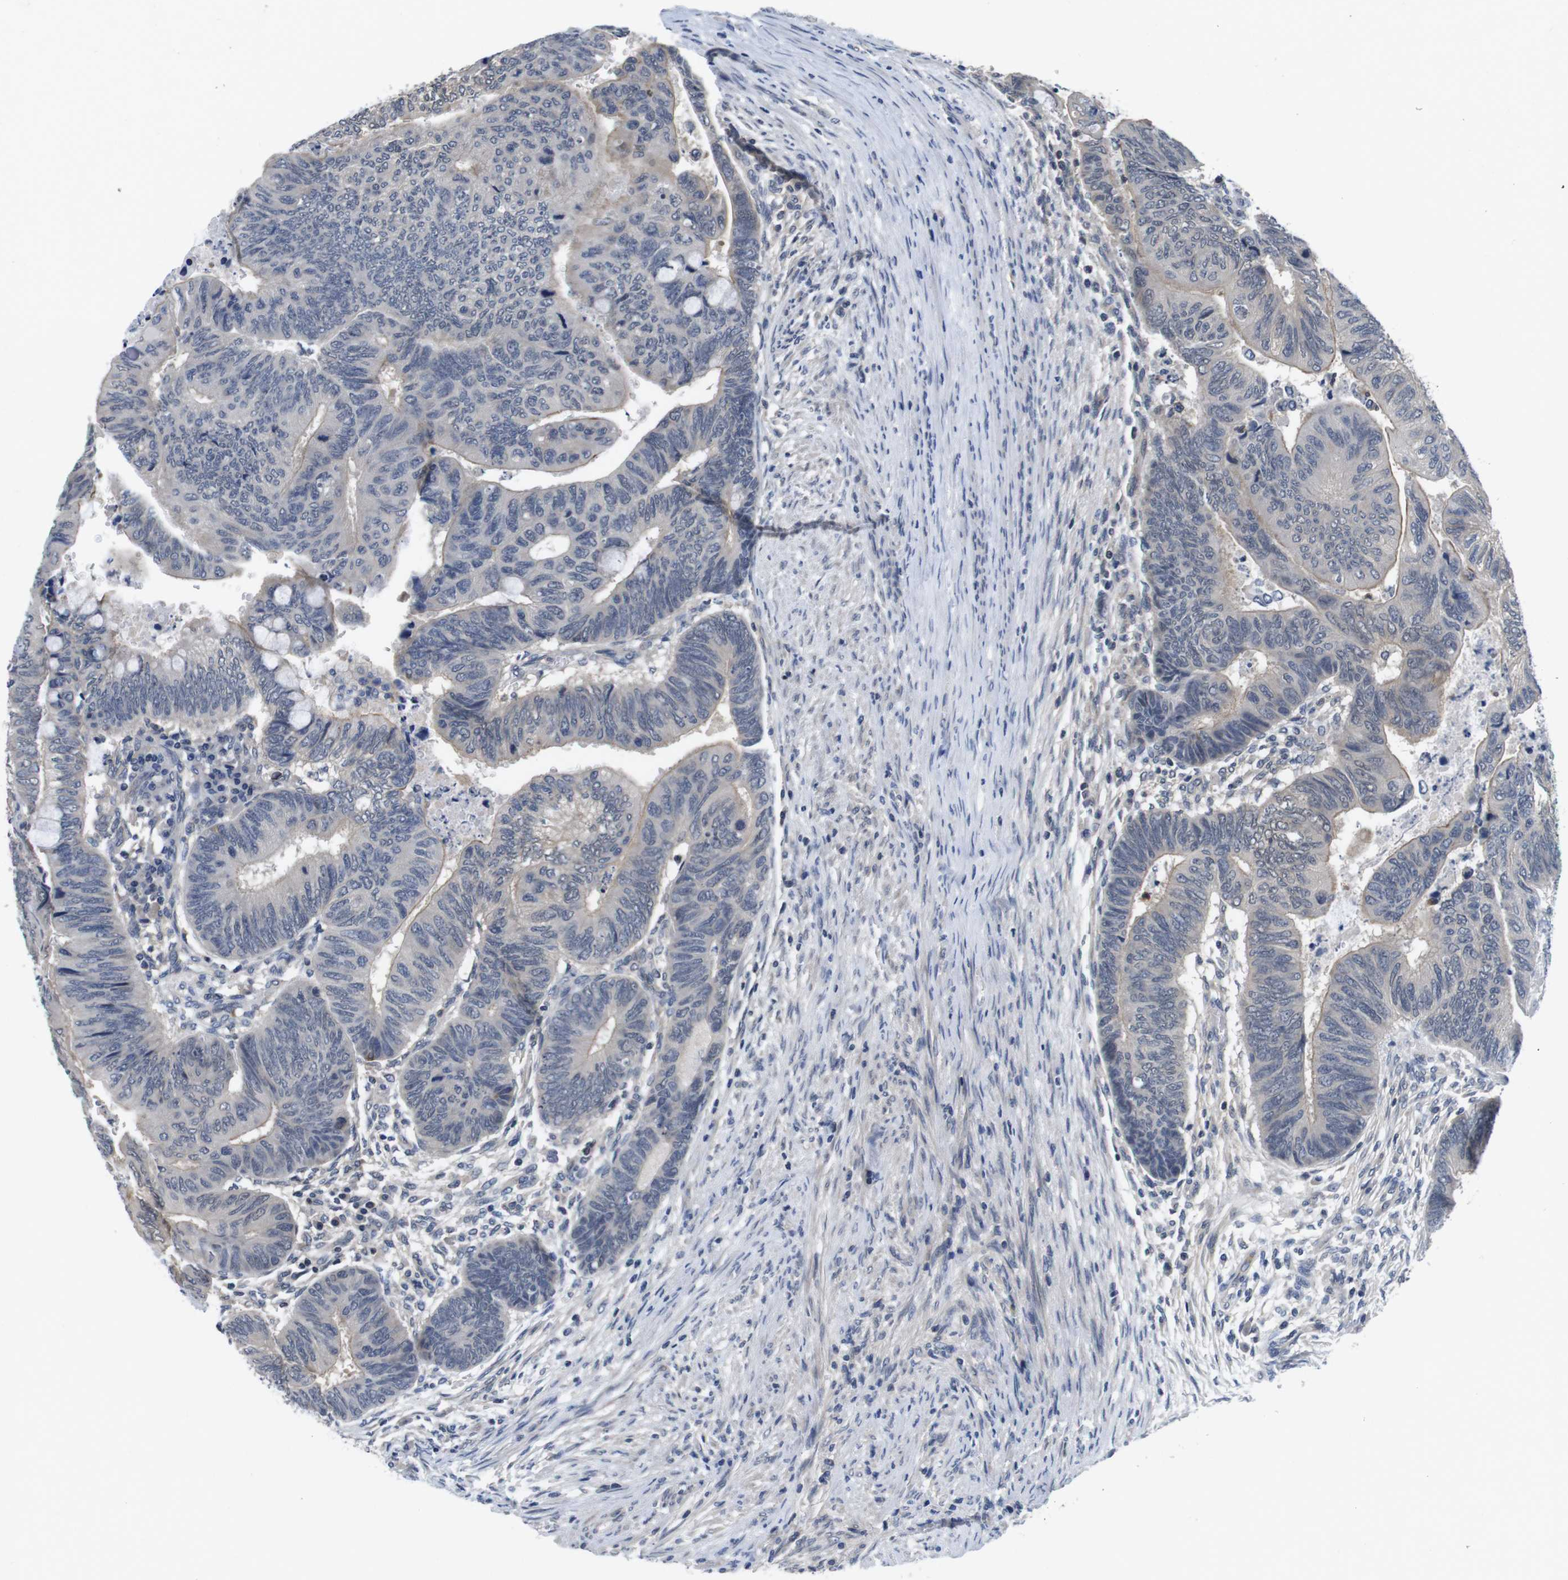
{"staining": {"intensity": "weak", "quantity": "<25%", "location": "cytoplasmic/membranous"}, "tissue": "colorectal cancer", "cell_type": "Tumor cells", "image_type": "cancer", "snomed": [{"axis": "morphology", "description": "Normal tissue, NOS"}, {"axis": "morphology", "description": "Adenocarcinoma, NOS"}, {"axis": "topography", "description": "Rectum"}, {"axis": "topography", "description": "Peripheral nerve tissue"}], "caption": "A histopathology image of colorectal cancer (adenocarcinoma) stained for a protein reveals no brown staining in tumor cells.", "gene": "FADD", "patient": {"sex": "male", "age": 92}}